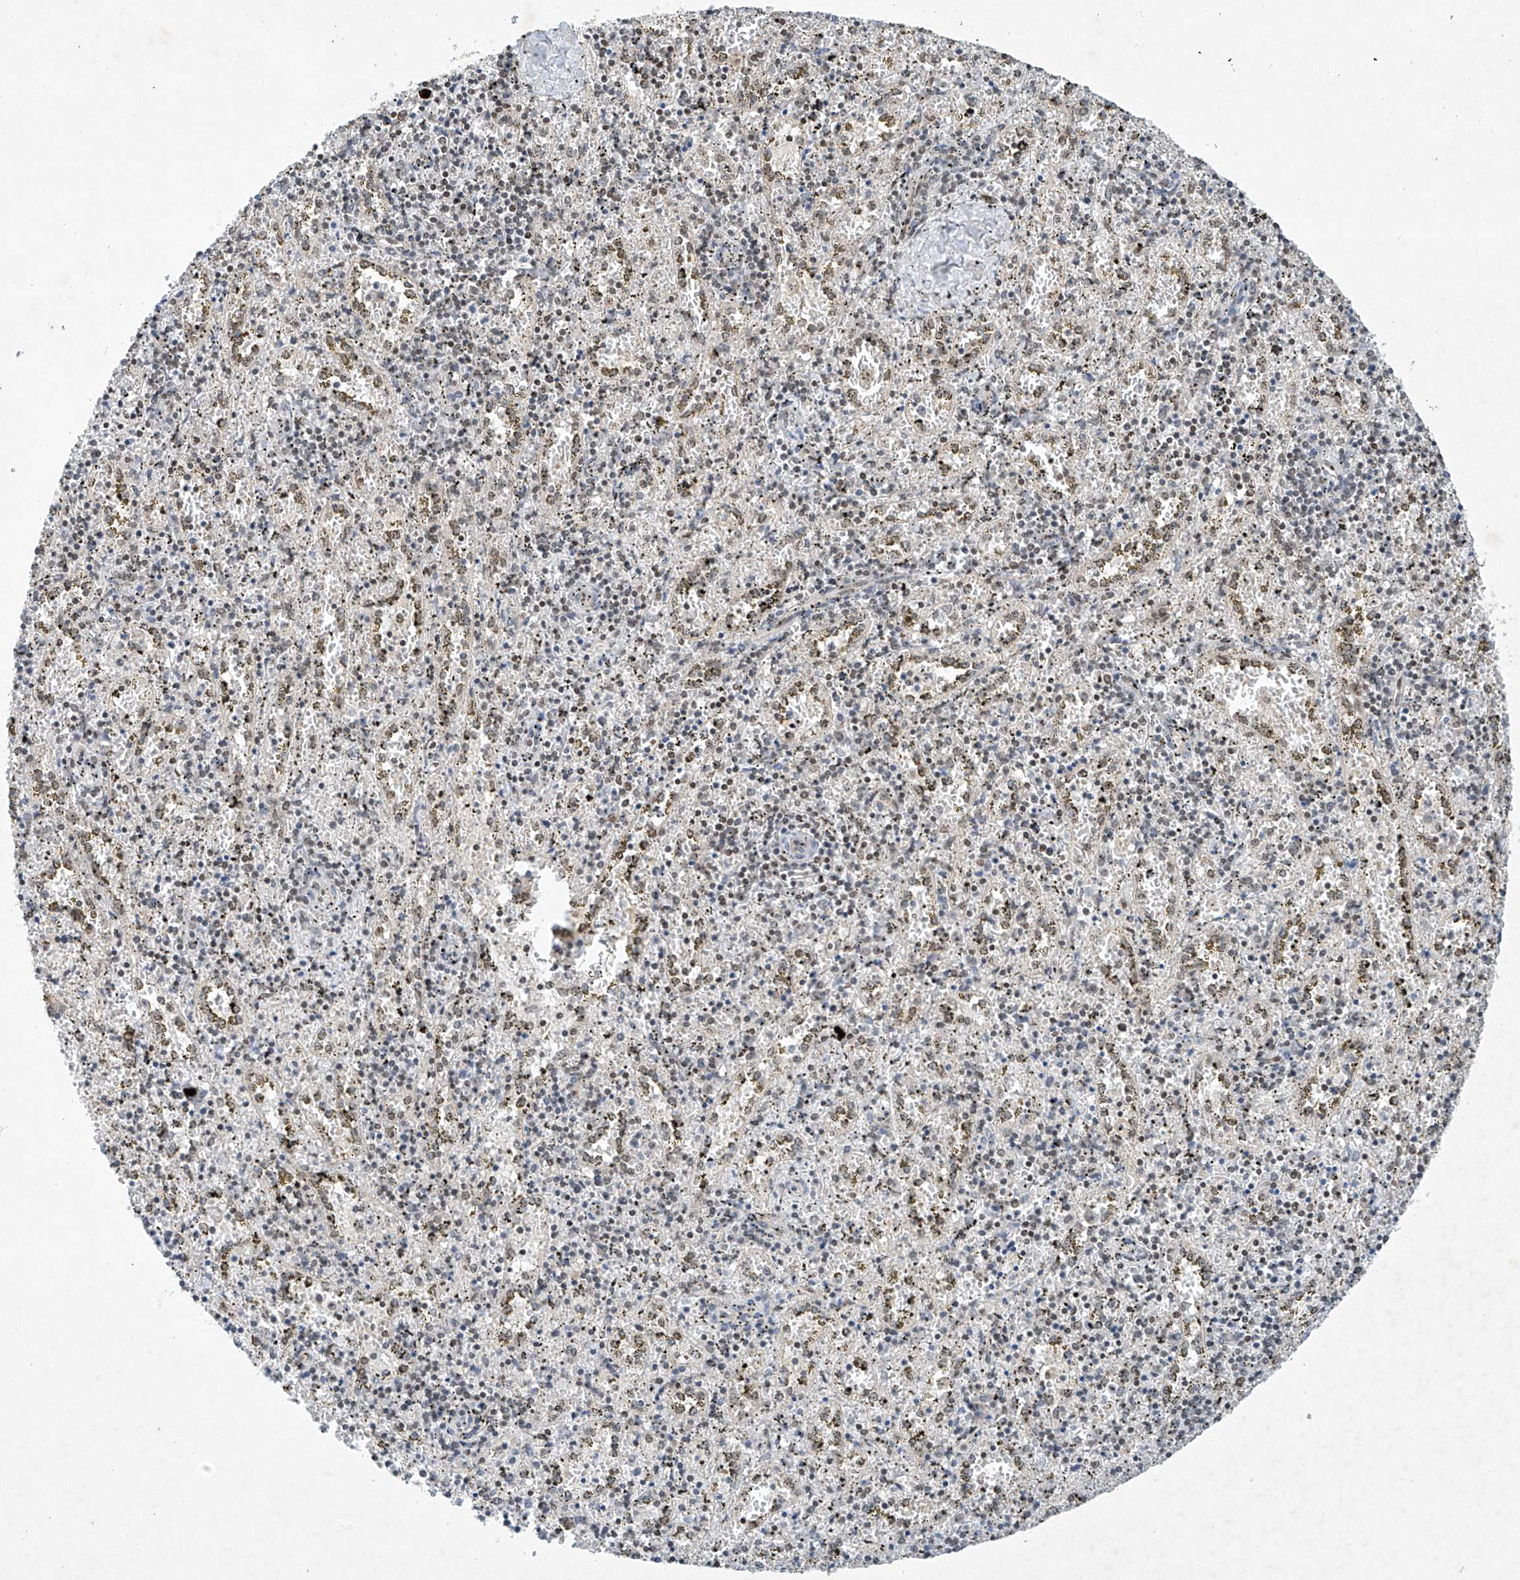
{"staining": {"intensity": "weak", "quantity": "25%-75%", "location": "nuclear"}, "tissue": "spleen", "cell_type": "Cells in red pulp", "image_type": "normal", "snomed": [{"axis": "morphology", "description": "Normal tissue, NOS"}, {"axis": "topography", "description": "Spleen"}], "caption": "Immunohistochemistry (DAB) staining of benign spleen shows weak nuclear protein staining in about 25%-75% of cells in red pulp.", "gene": "TAF8", "patient": {"sex": "male", "age": 11}}